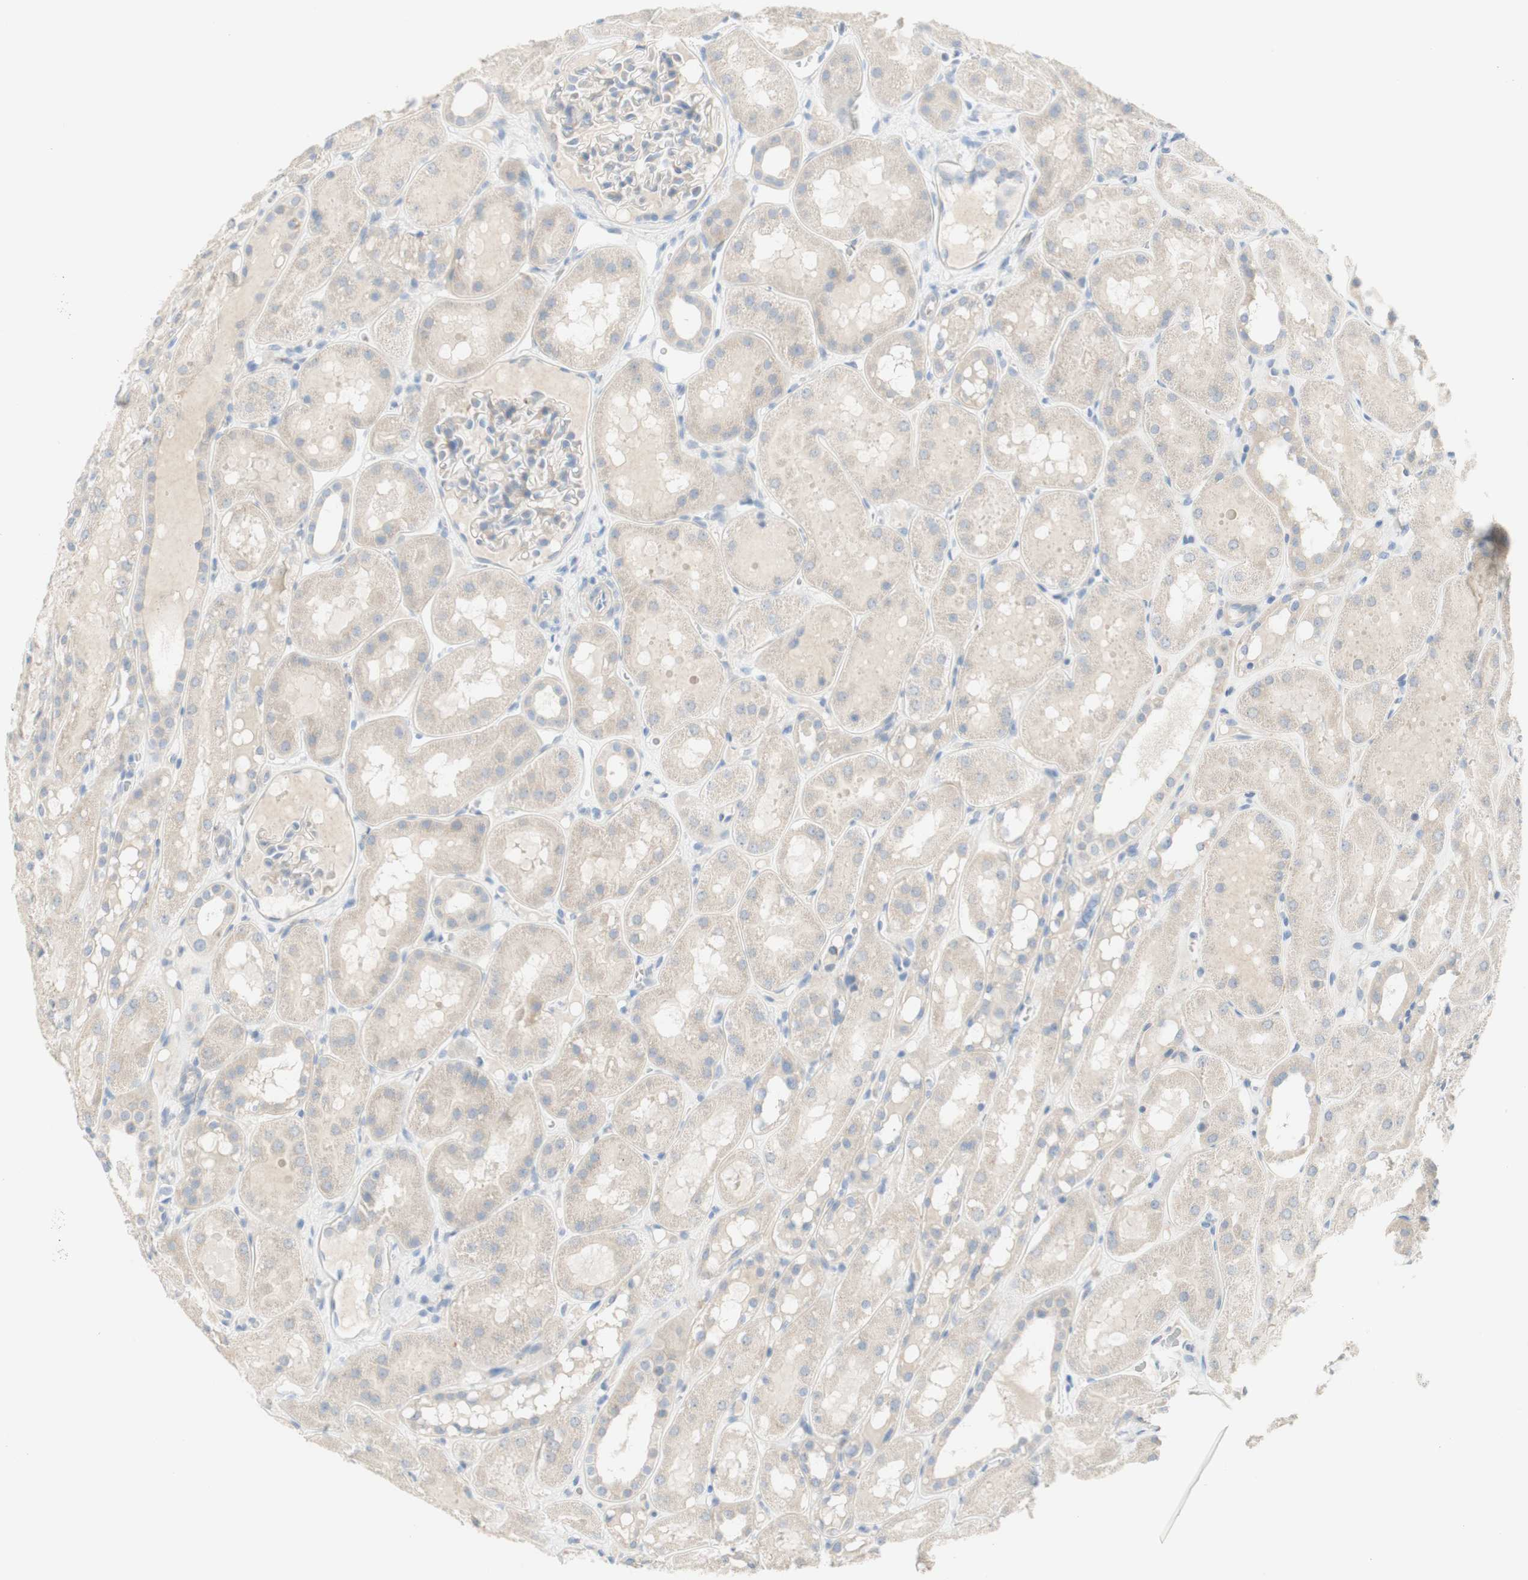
{"staining": {"intensity": "weak", "quantity": "25%-75%", "location": "cytoplasmic/membranous"}, "tissue": "kidney", "cell_type": "Cells in glomeruli", "image_type": "normal", "snomed": [{"axis": "morphology", "description": "Normal tissue, NOS"}, {"axis": "topography", "description": "Kidney"}, {"axis": "topography", "description": "Urinary bladder"}], "caption": "Weak cytoplasmic/membranous positivity for a protein is seen in approximately 25%-75% of cells in glomeruli of unremarkable kidney using immunohistochemistry (IHC).", "gene": "MANEA", "patient": {"sex": "male", "age": 16}}